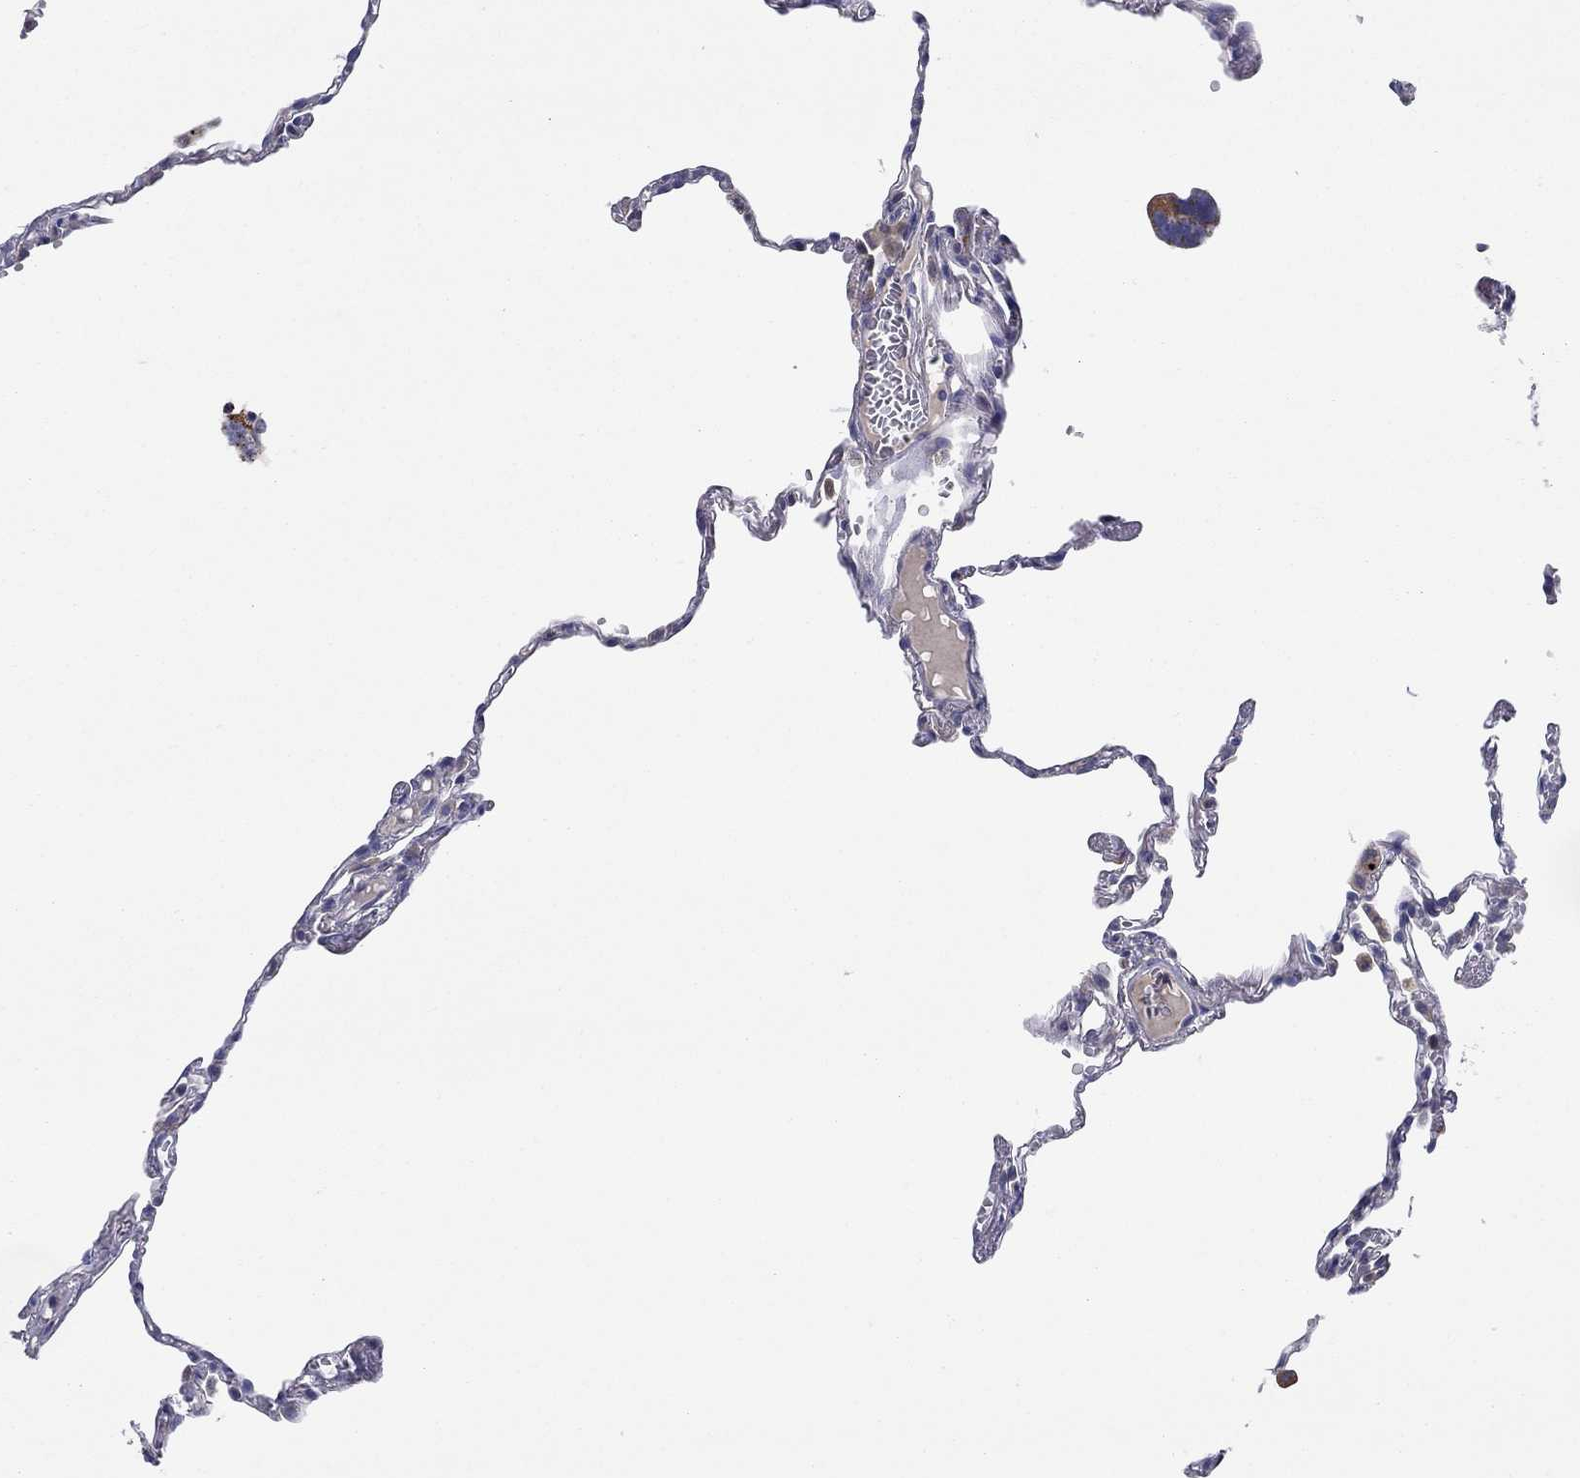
{"staining": {"intensity": "negative", "quantity": "none", "location": "none"}, "tissue": "lung", "cell_type": "Alveolar cells", "image_type": "normal", "snomed": [{"axis": "morphology", "description": "Normal tissue, NOS"}, {"axis": "topography", "description": "Lung"}], "caption": "An immunohistochemistry histopathology image of normal lung is shown. There is no staining in alveolar cells of lung.", "gene": "HPS5", "patient": {"sex": "male", "age": 78}}